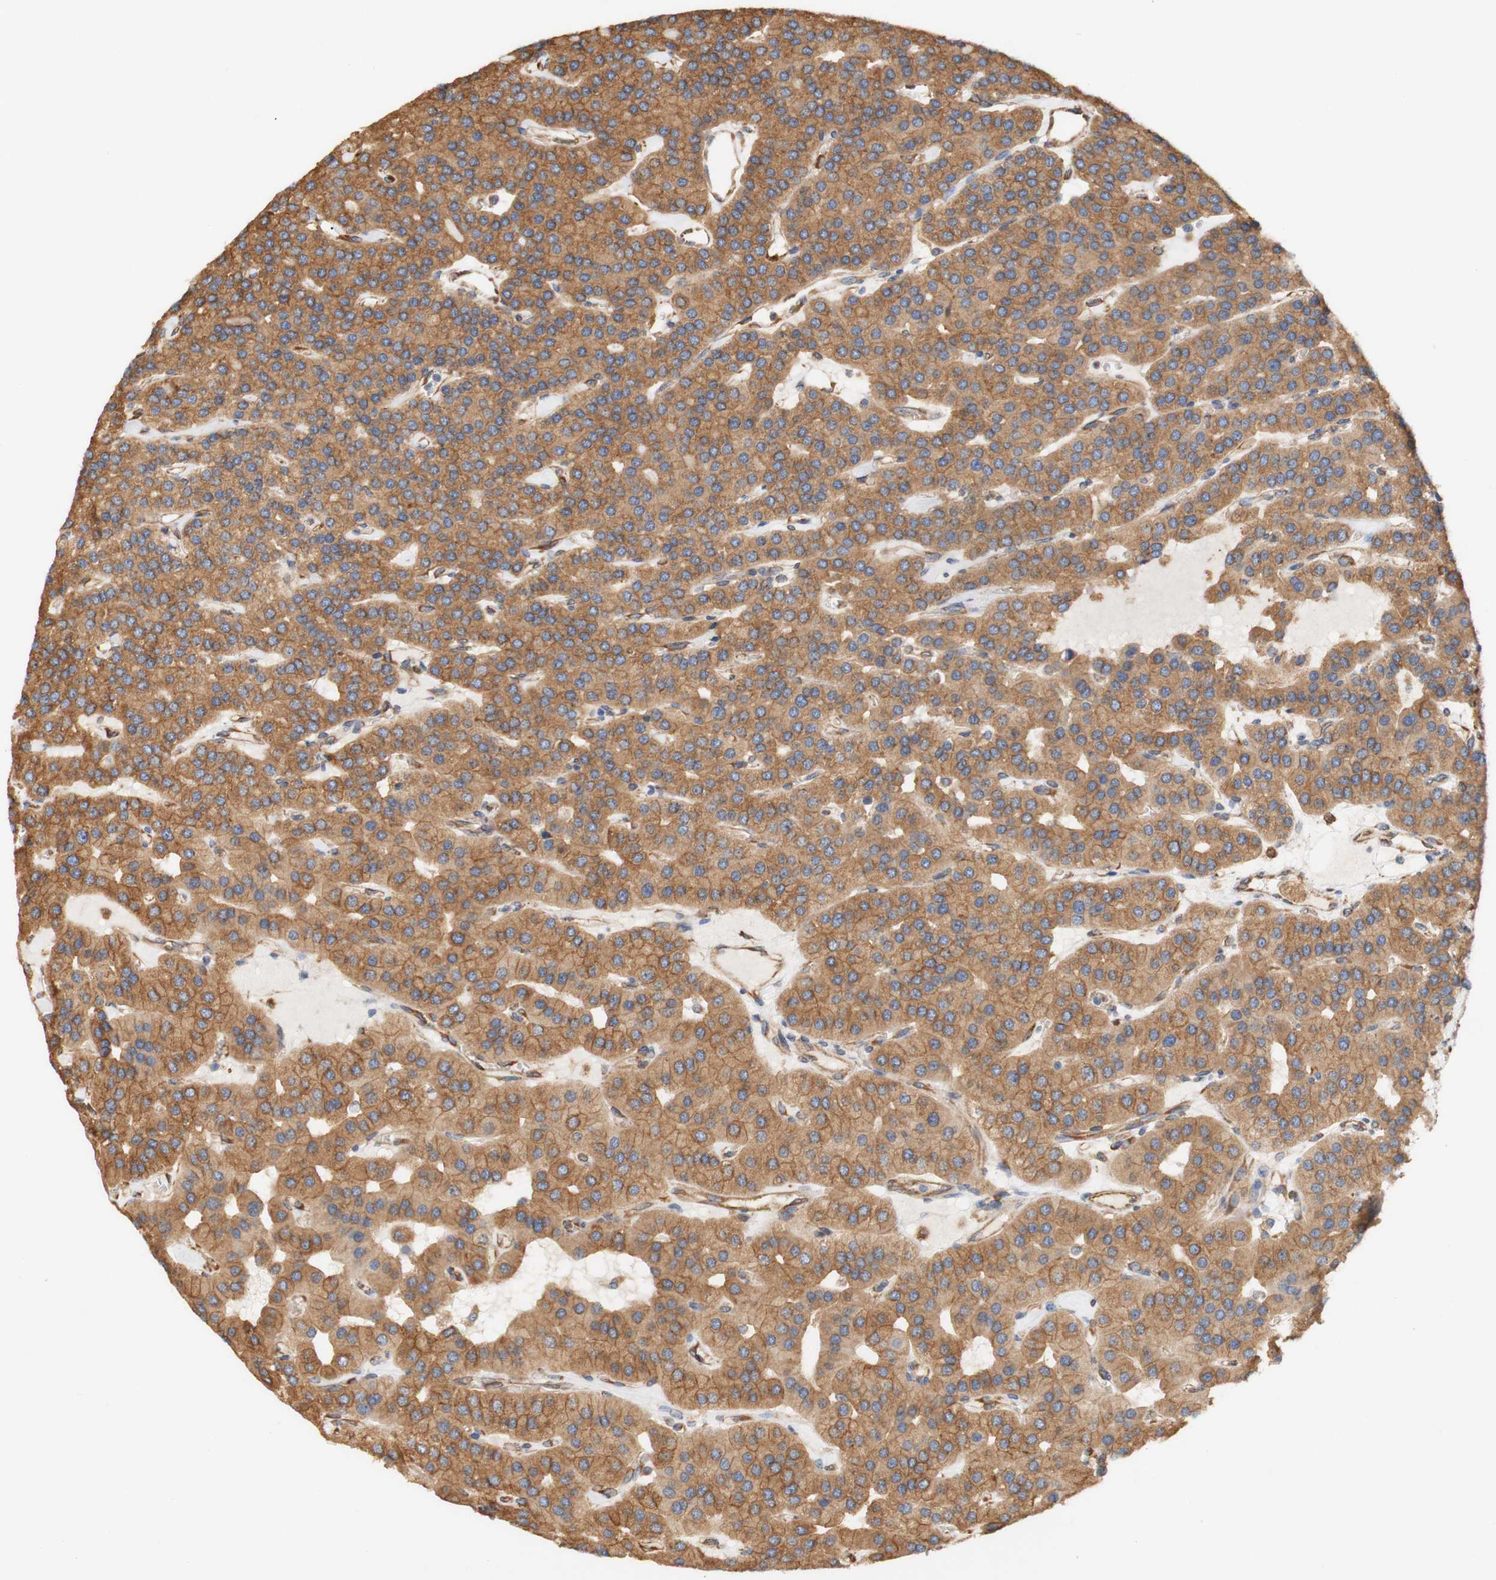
{"staining": {"intensity": "moderate", "quantity": ">75%", "location": "cytoplasmic/membranous"}, "tissue": "parathyroid gland", "cell_type": "Glandular cells", "image_type": "normal", "snomed": [{"axis": "morphology", "description": "Normal tissue, NOS"}, {"axis": "morphology", "description": "Adenoma, NOS"}, {"axis": "topography", "description": "Parathyroid gland"}], "caption": "Parathyroid gland stained with IHC demonstrates moderate cytoplasmic/membranous positivity in about >75% of glandular cells. (Brightfield microscopy of DAB IHC at high magnification).", "gene": "EIF2AK4", "patient": {"sex": "female", "age": 86}}